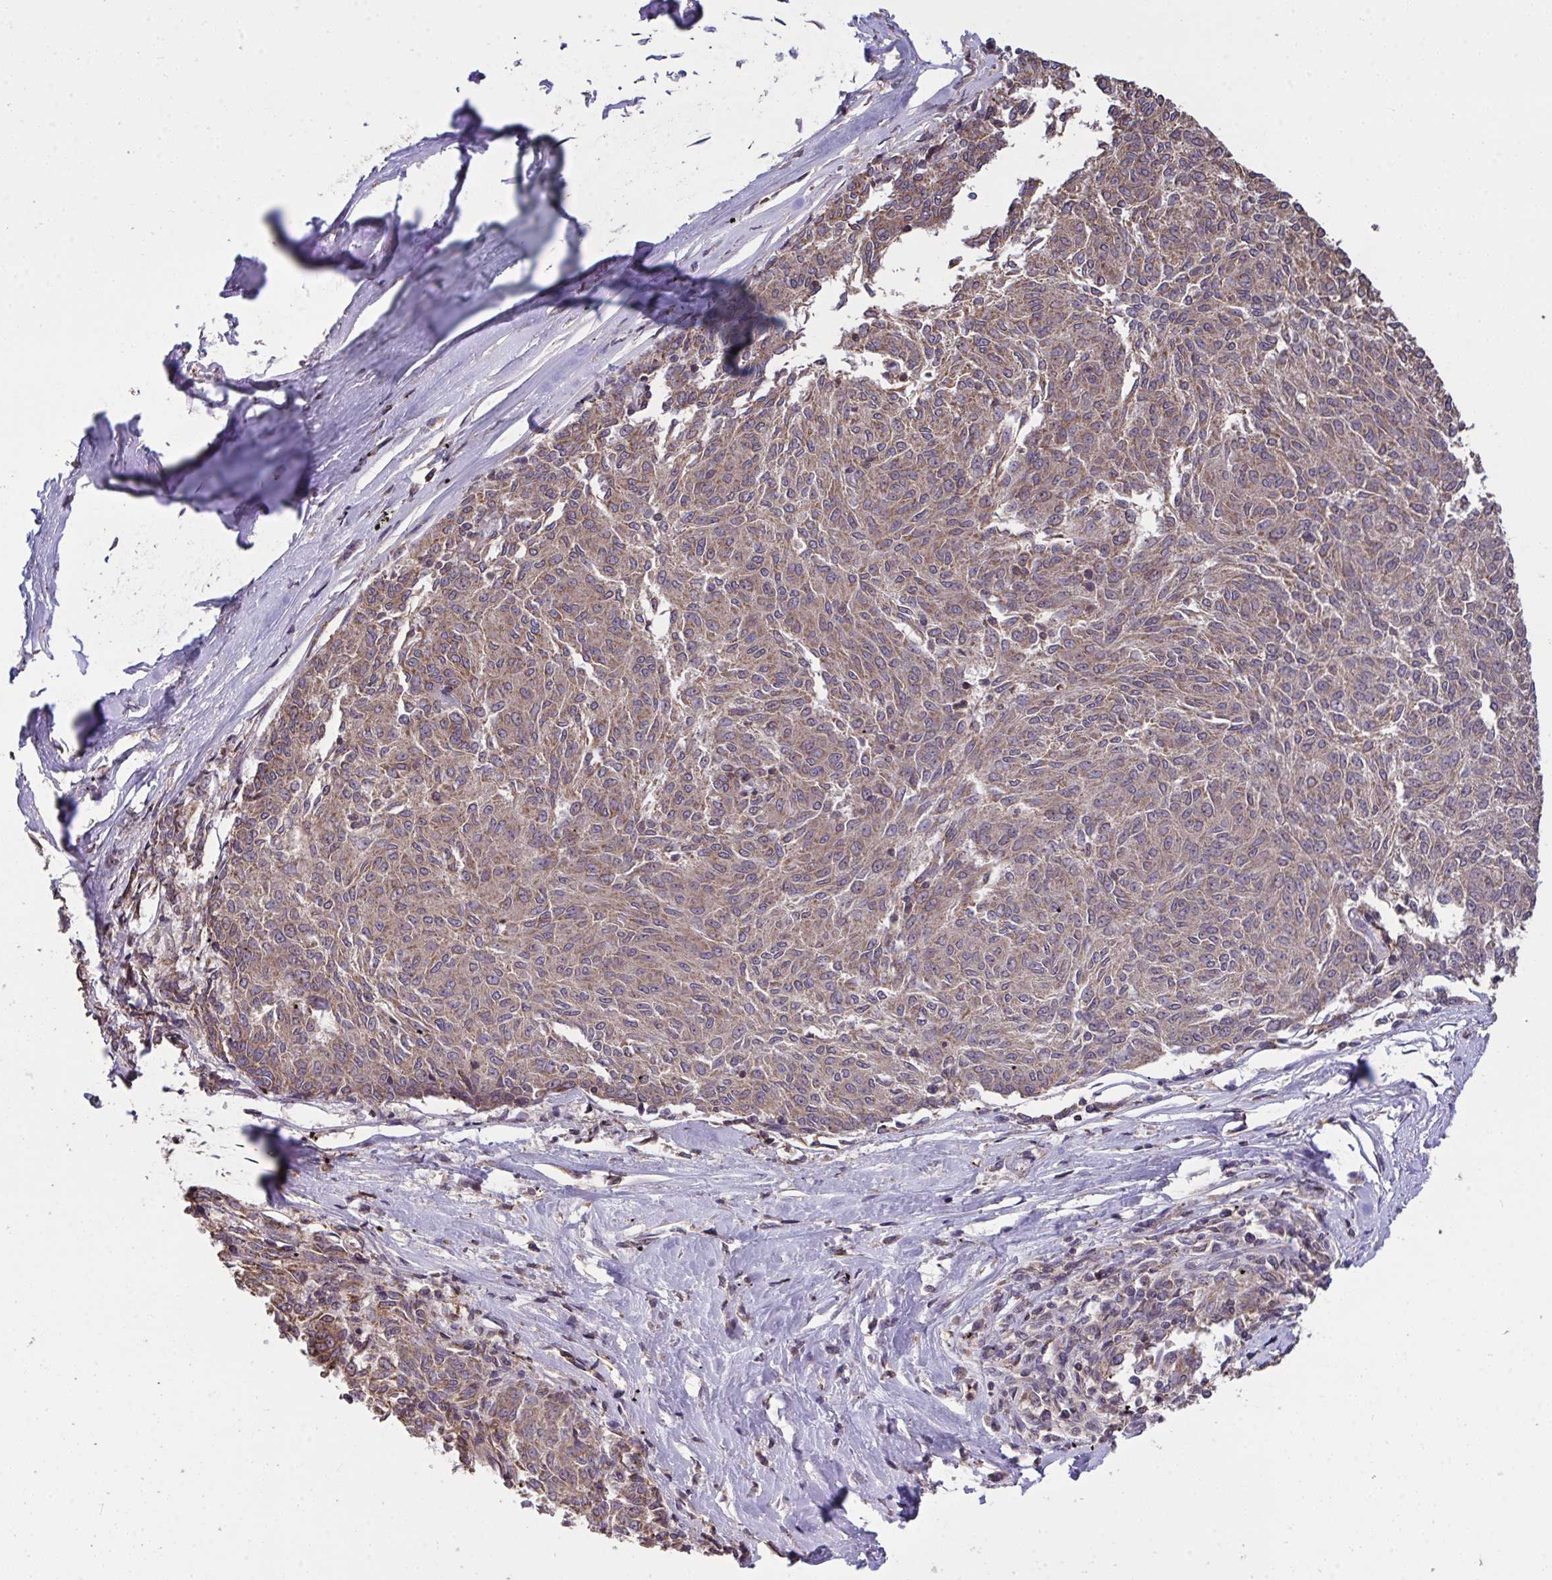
{"staining": {"intensity": "weak", "quantity": "25%-75%", "location": "cytoplasmic/membranous"}, "tissue": "melanoma", "cell_type": "Tumor cells", "image_type": "cancer", "snomed": [{"axis": "morphology", "description": "Malignant melanoma, NOS"}, {"axis": "topography", "description": "Skin"}], "caption": "Melanoma was stained to show a protein in brown. There is low levels of weak cytoplasmic/membranous expression in about 25%-75% of tumor cells.", "gene": "PPM1H", "patient": {"sex": "female", "age": 72}}